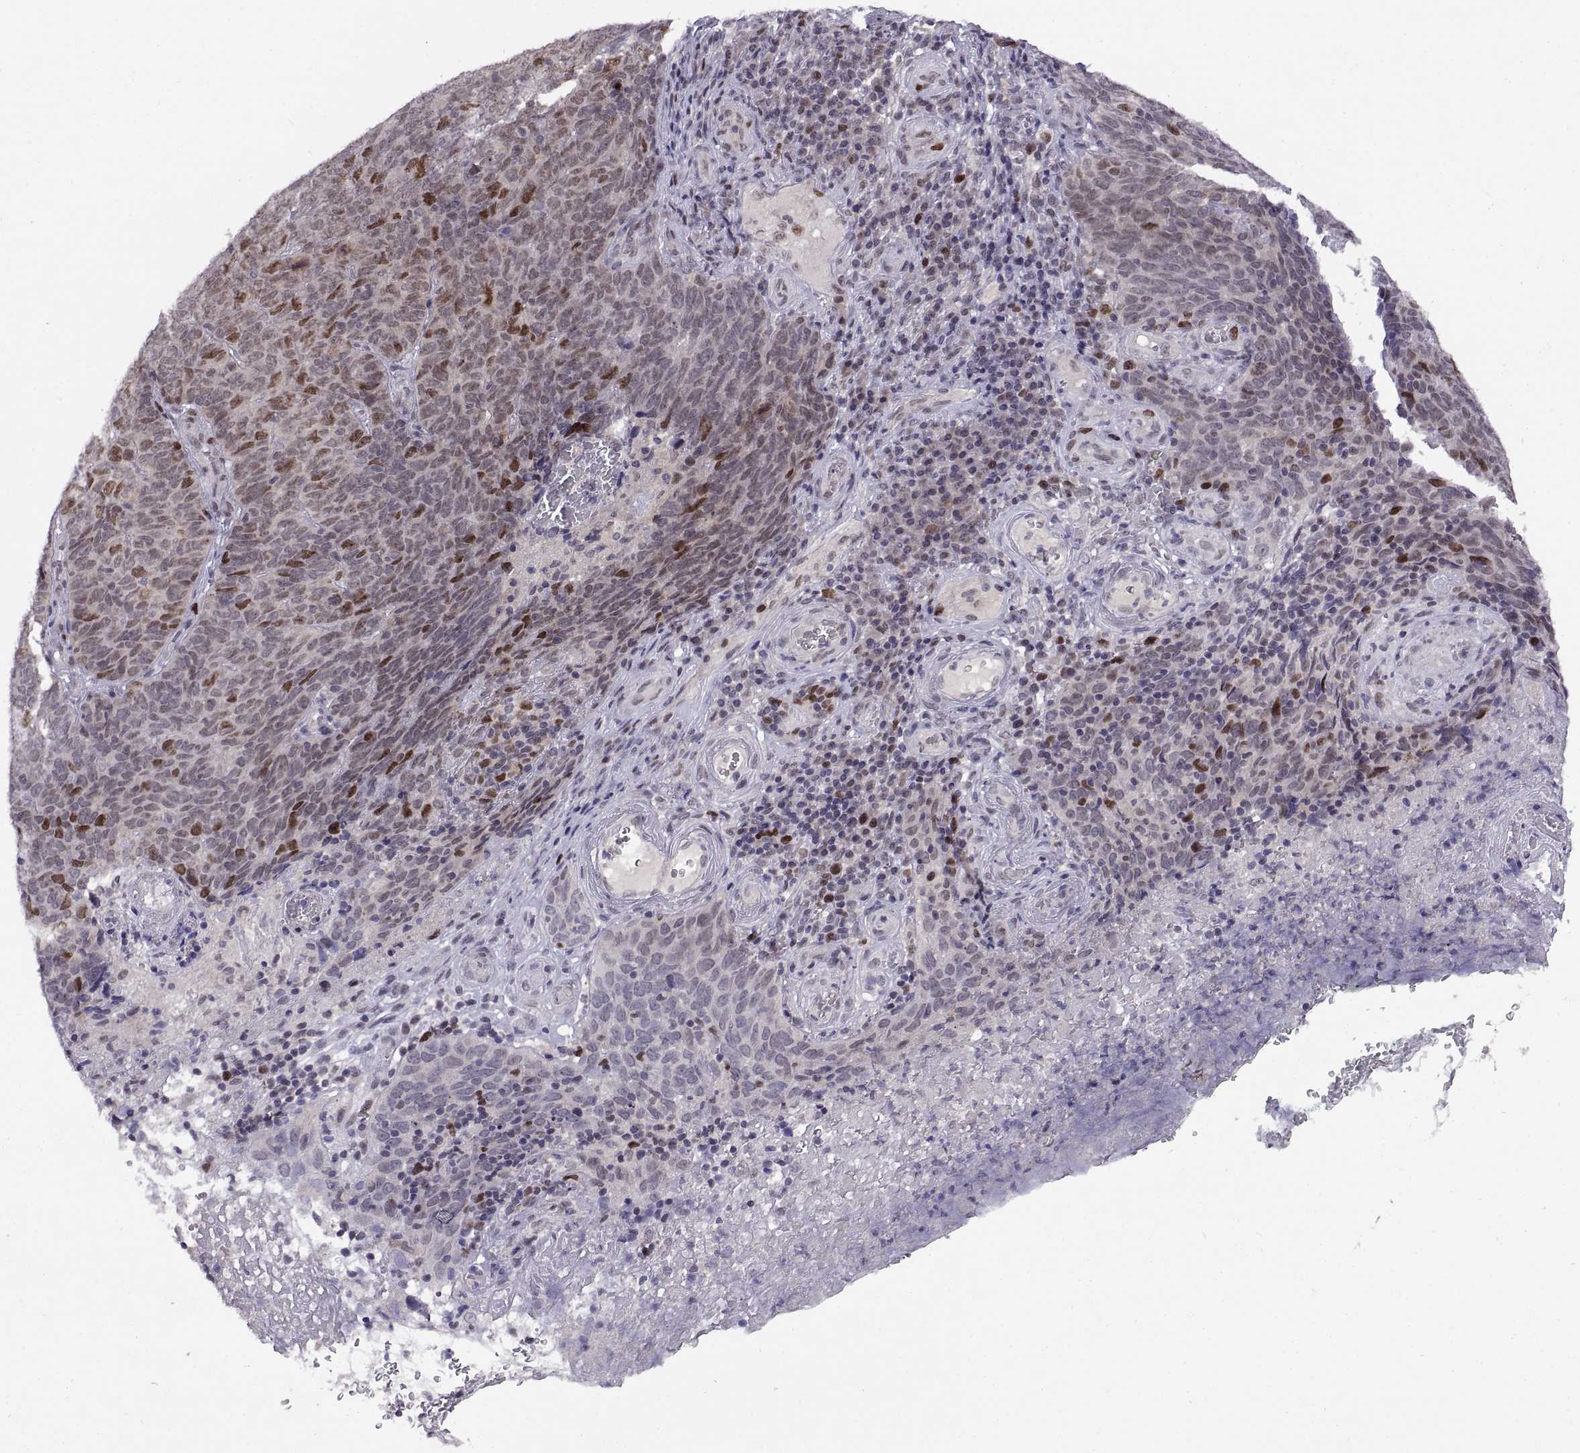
{"staining": {"intensity": "moderate", "quantity": "<25%", "location": "nuclear"}, "tissue": "skin cancer", "cell_type": "Tumor cells", "image_type": "cancer", "snomed": [{"axis": "morphology", "description": "Squamous cell carcinoma, NOS"}, {"axis": "topography", "description": "Skin"}, {"axis": "topography", "description": "Anal"}], "caption": "Immunohistochemistry (IHC) (DAB (3,3'-diaminobenzidine)) staining of skin cancer (squamous cell carcinoma) displays moderate nuclear protein staining in about <25% of tumor cells.", "gene": "CHFR", "patient": {"sex": "female", "age": 51}}